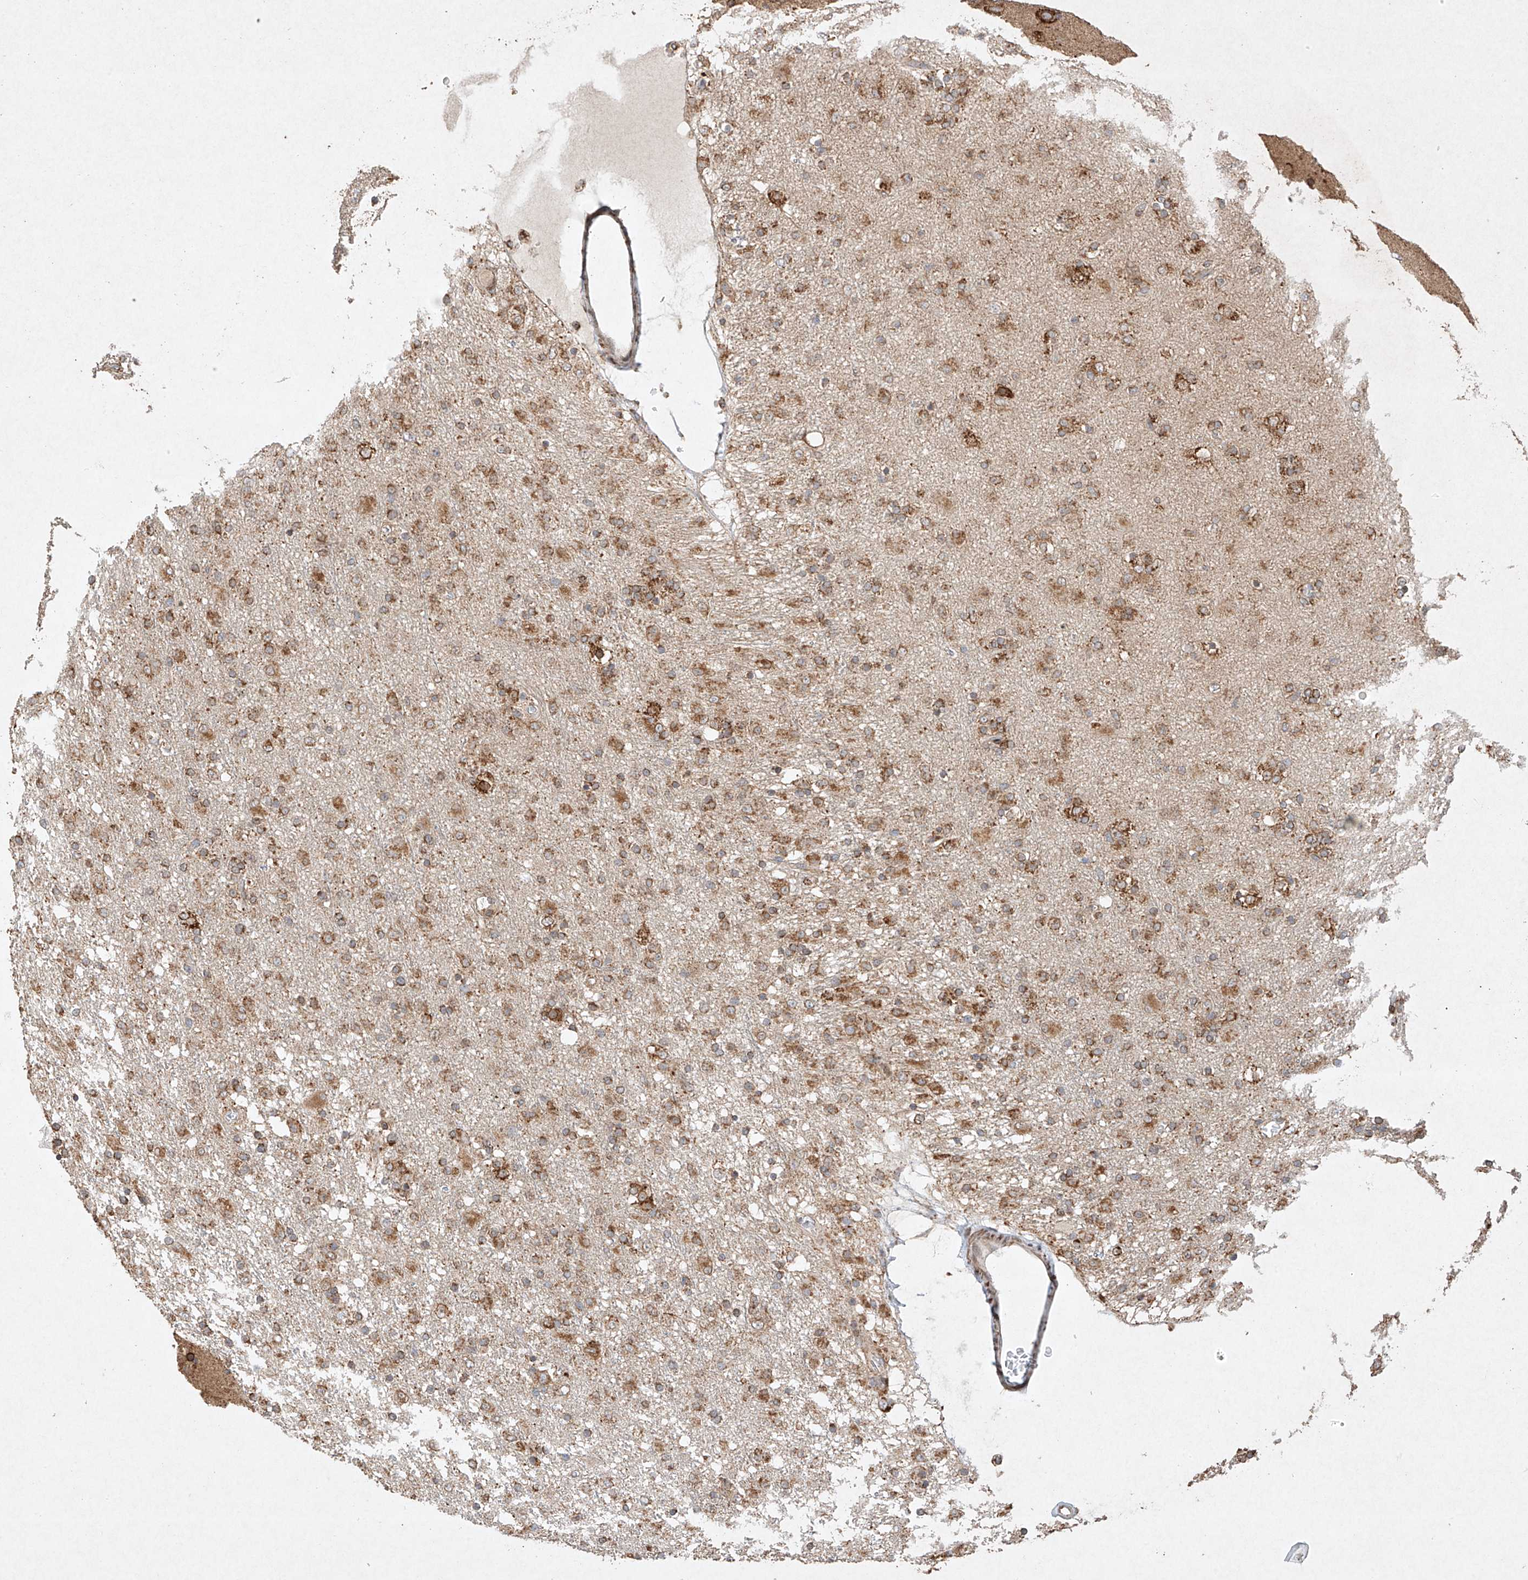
{"staining": {"intensity": "moderate", "quantity": ">75%", "location": "cytoplasmic/membranous"}, "tissue": "glioma", "cell_type": "Tumor cells", "image_type": "cancer", "snomed": [{"axis": "morphology", "description": "Glioma, malignant, Low grade"}, {"axis": "topography", "description": "Brain"}], "caption": "Glioma stained for a protein (brown) displays moderate cytoplasmic/membranous positive expression in approximately >75% of tumor cells.", "gene": "SEMA3B", "patient": {"sex": "male", "age": 65}}